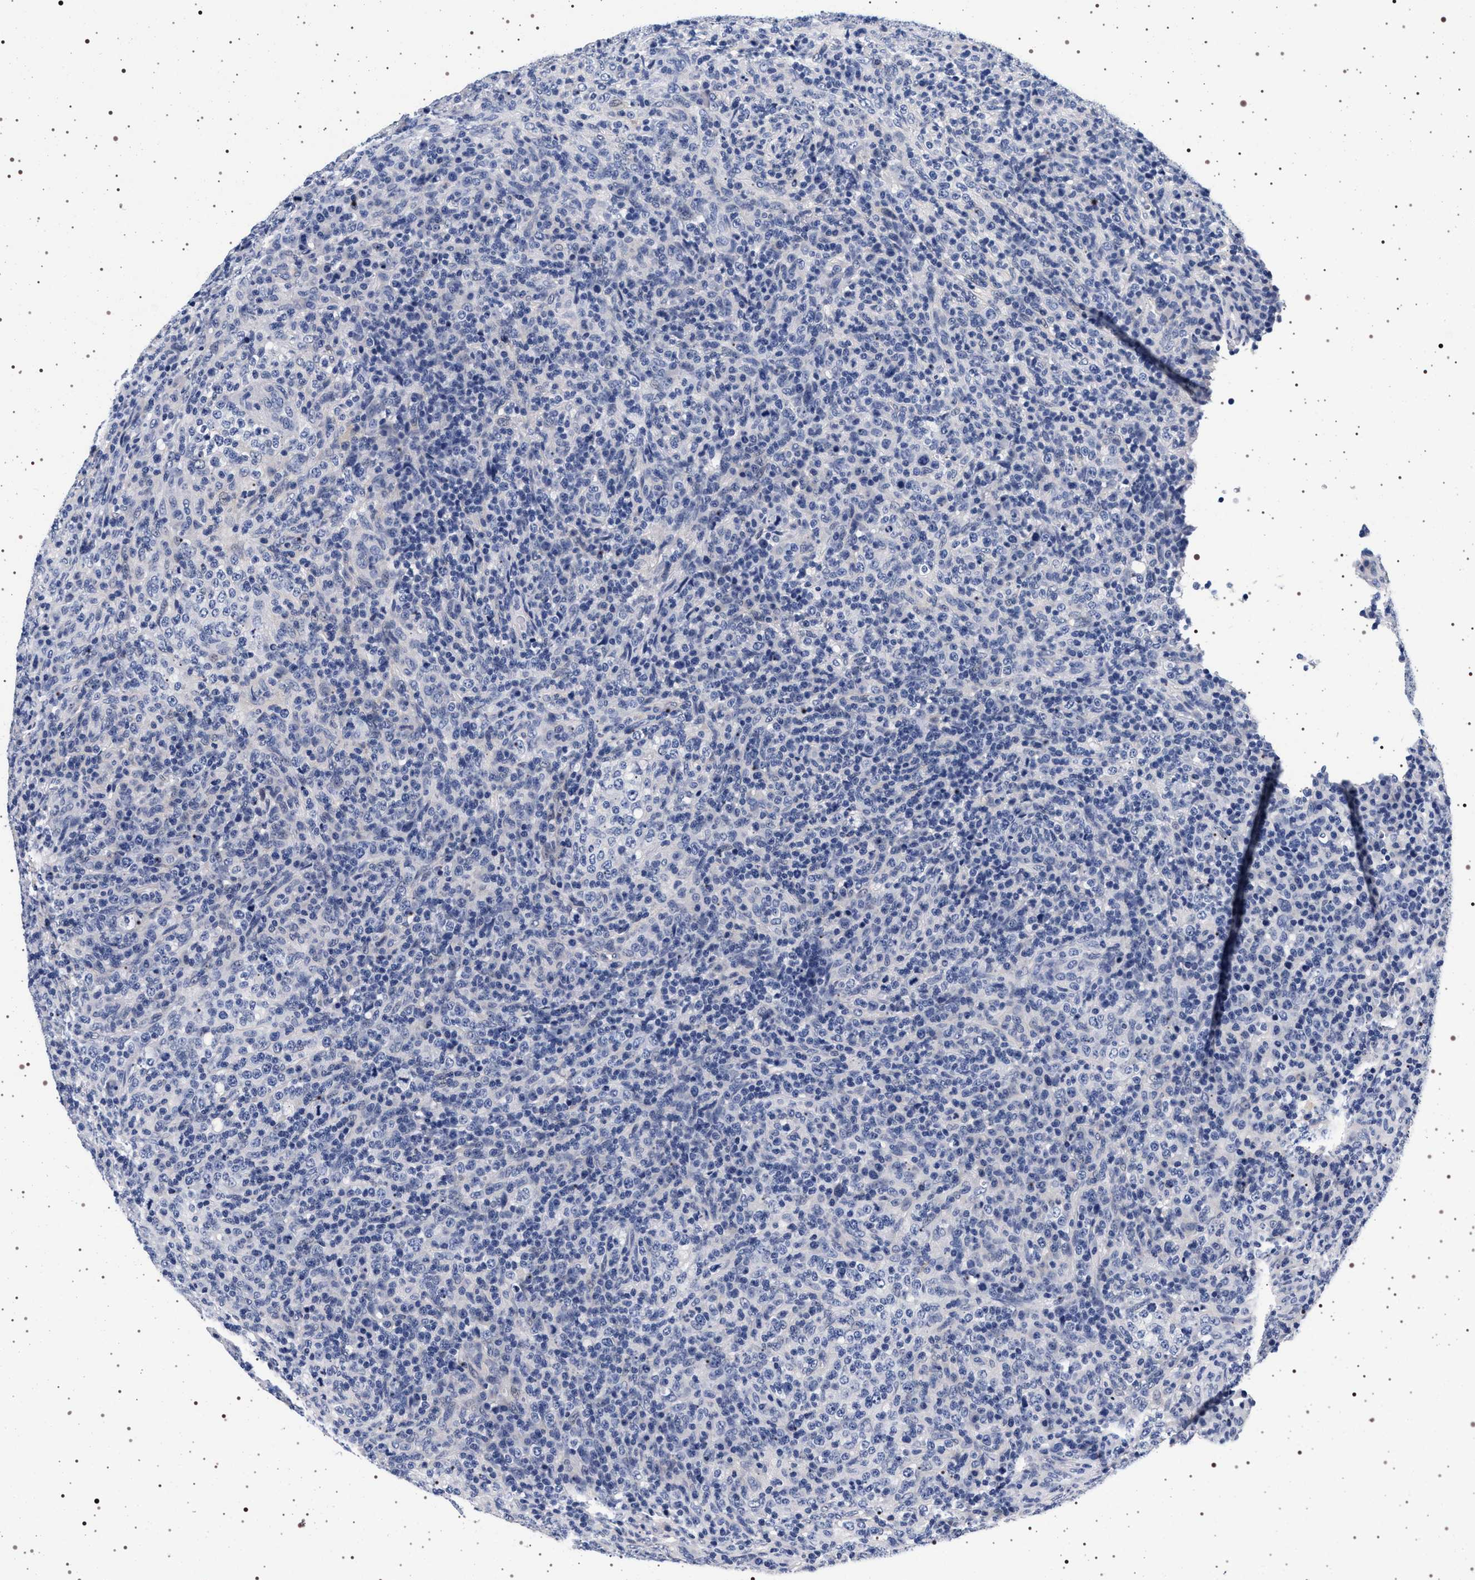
{"staining": {"intensity": "negative", "quantity": "none", "location": "none"}, "tissue": "lymphoma", "cell_type": "Tumor cells", "image_type": "cancer", "snomed": [{"axis": "morphology", "description": "Malignant lymphoma, non-Hodgkin's type, High grade"}, {"axis": "topography", "description": "Lymph node"}], "caption": "Micrograph shows no significant protein expression in tumor cells of lymphoma. Brightfield microscopy of immunohistochemistry (IHC) stained with DAB (3,3'-diaminobenzidine) (brown) and hematoxylin (blue), captured at high magnification.", "gene": "MAPK10", "patient": {"sex": "female", "age": 76}}